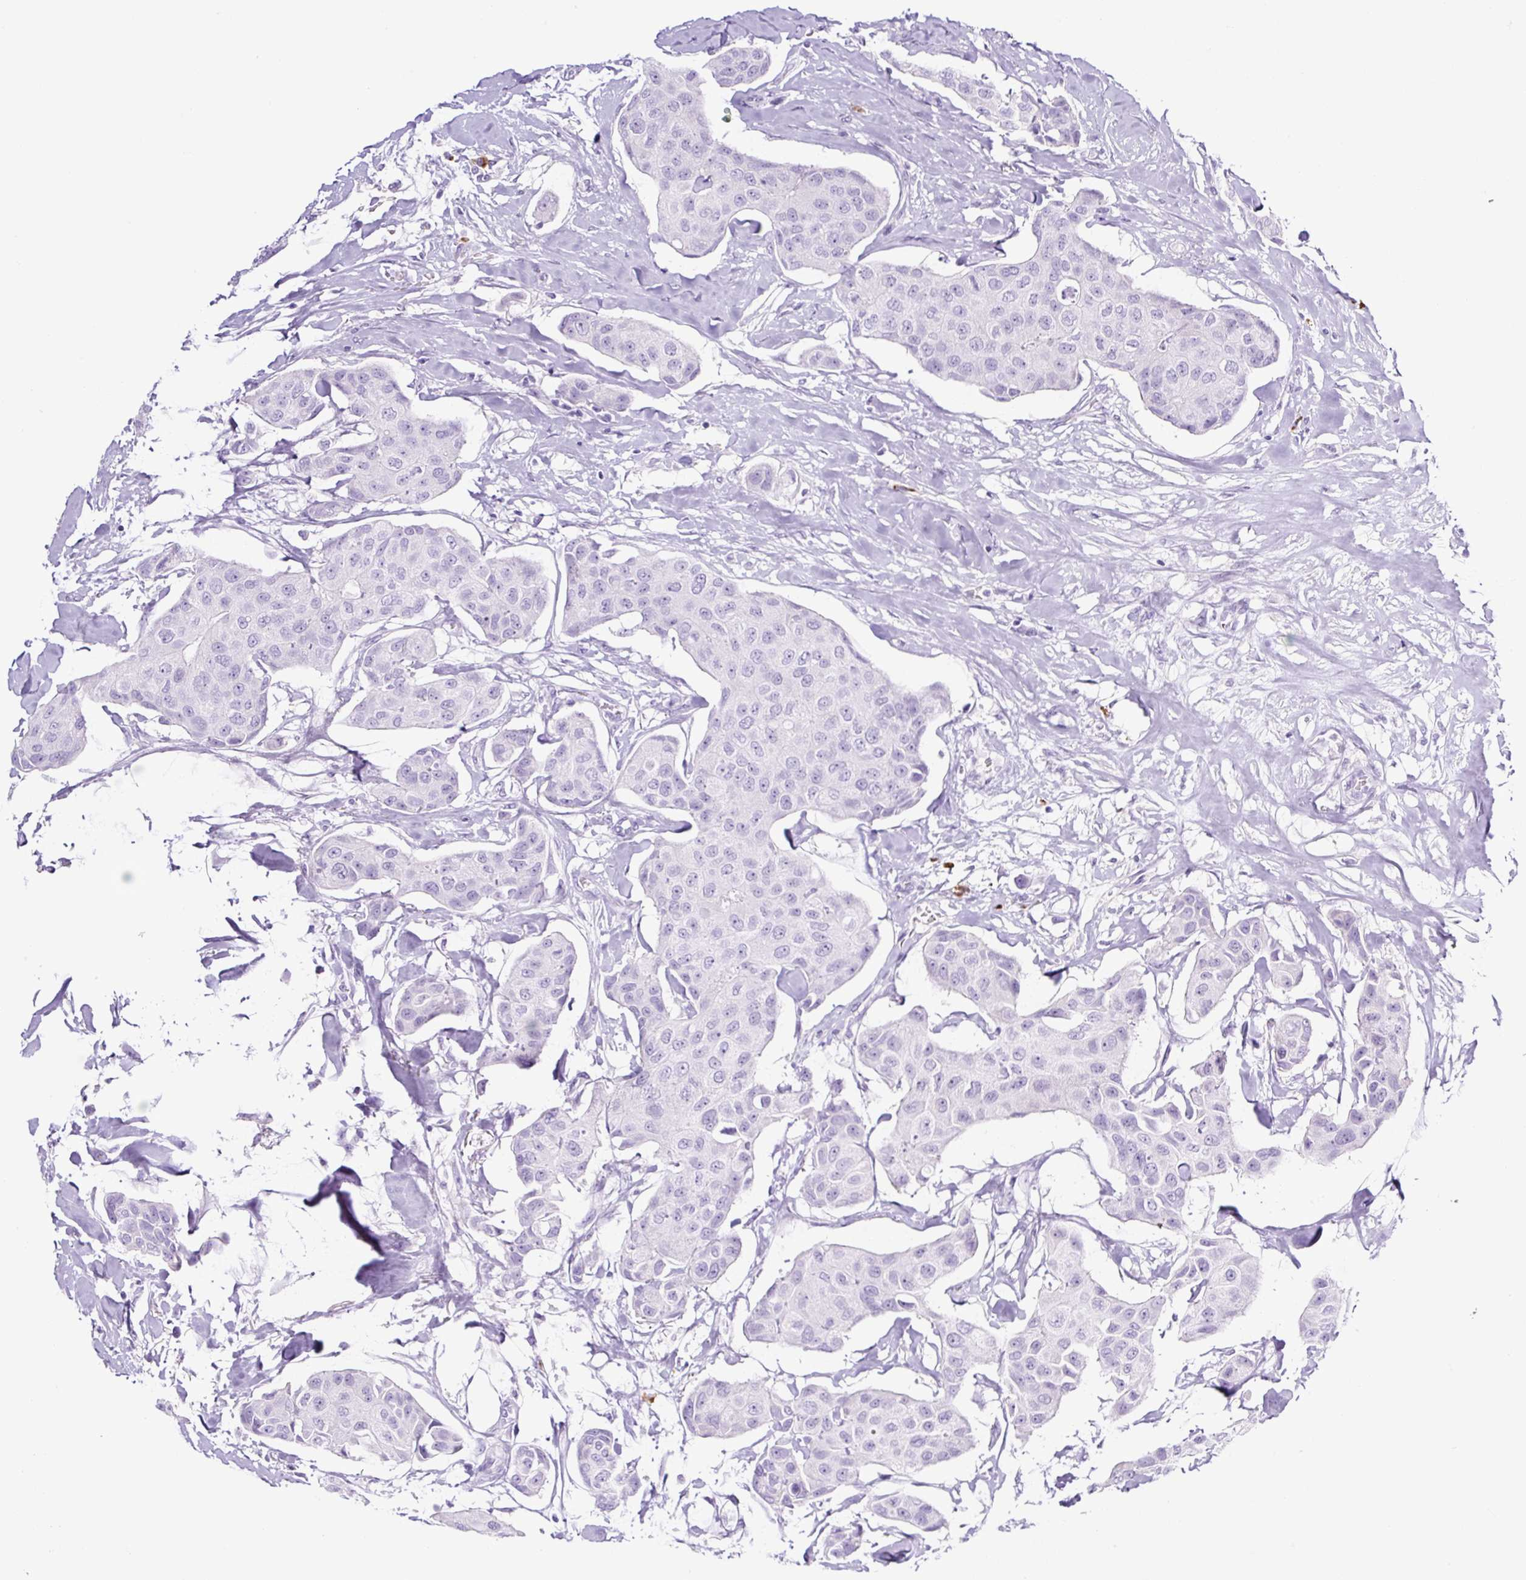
{"staining": {"intensity": "negative", "quantity": "none", "location": "none"}, "tissue": "breast cancer", "cell_type": "Tumor cells", "image_type": "cancer", "snomed": [{"axis": "morphology", "description": "Duct carcinoma"}, {"axis": "topography", "description": "Breast"}, {"axis": "topography", "description": "Lymph node"}], "caption": "Tumor cells show no significant protein staining in breast cancer.", "gene": "RNF212B", "patient": {"sex": "female", "age": 80}}